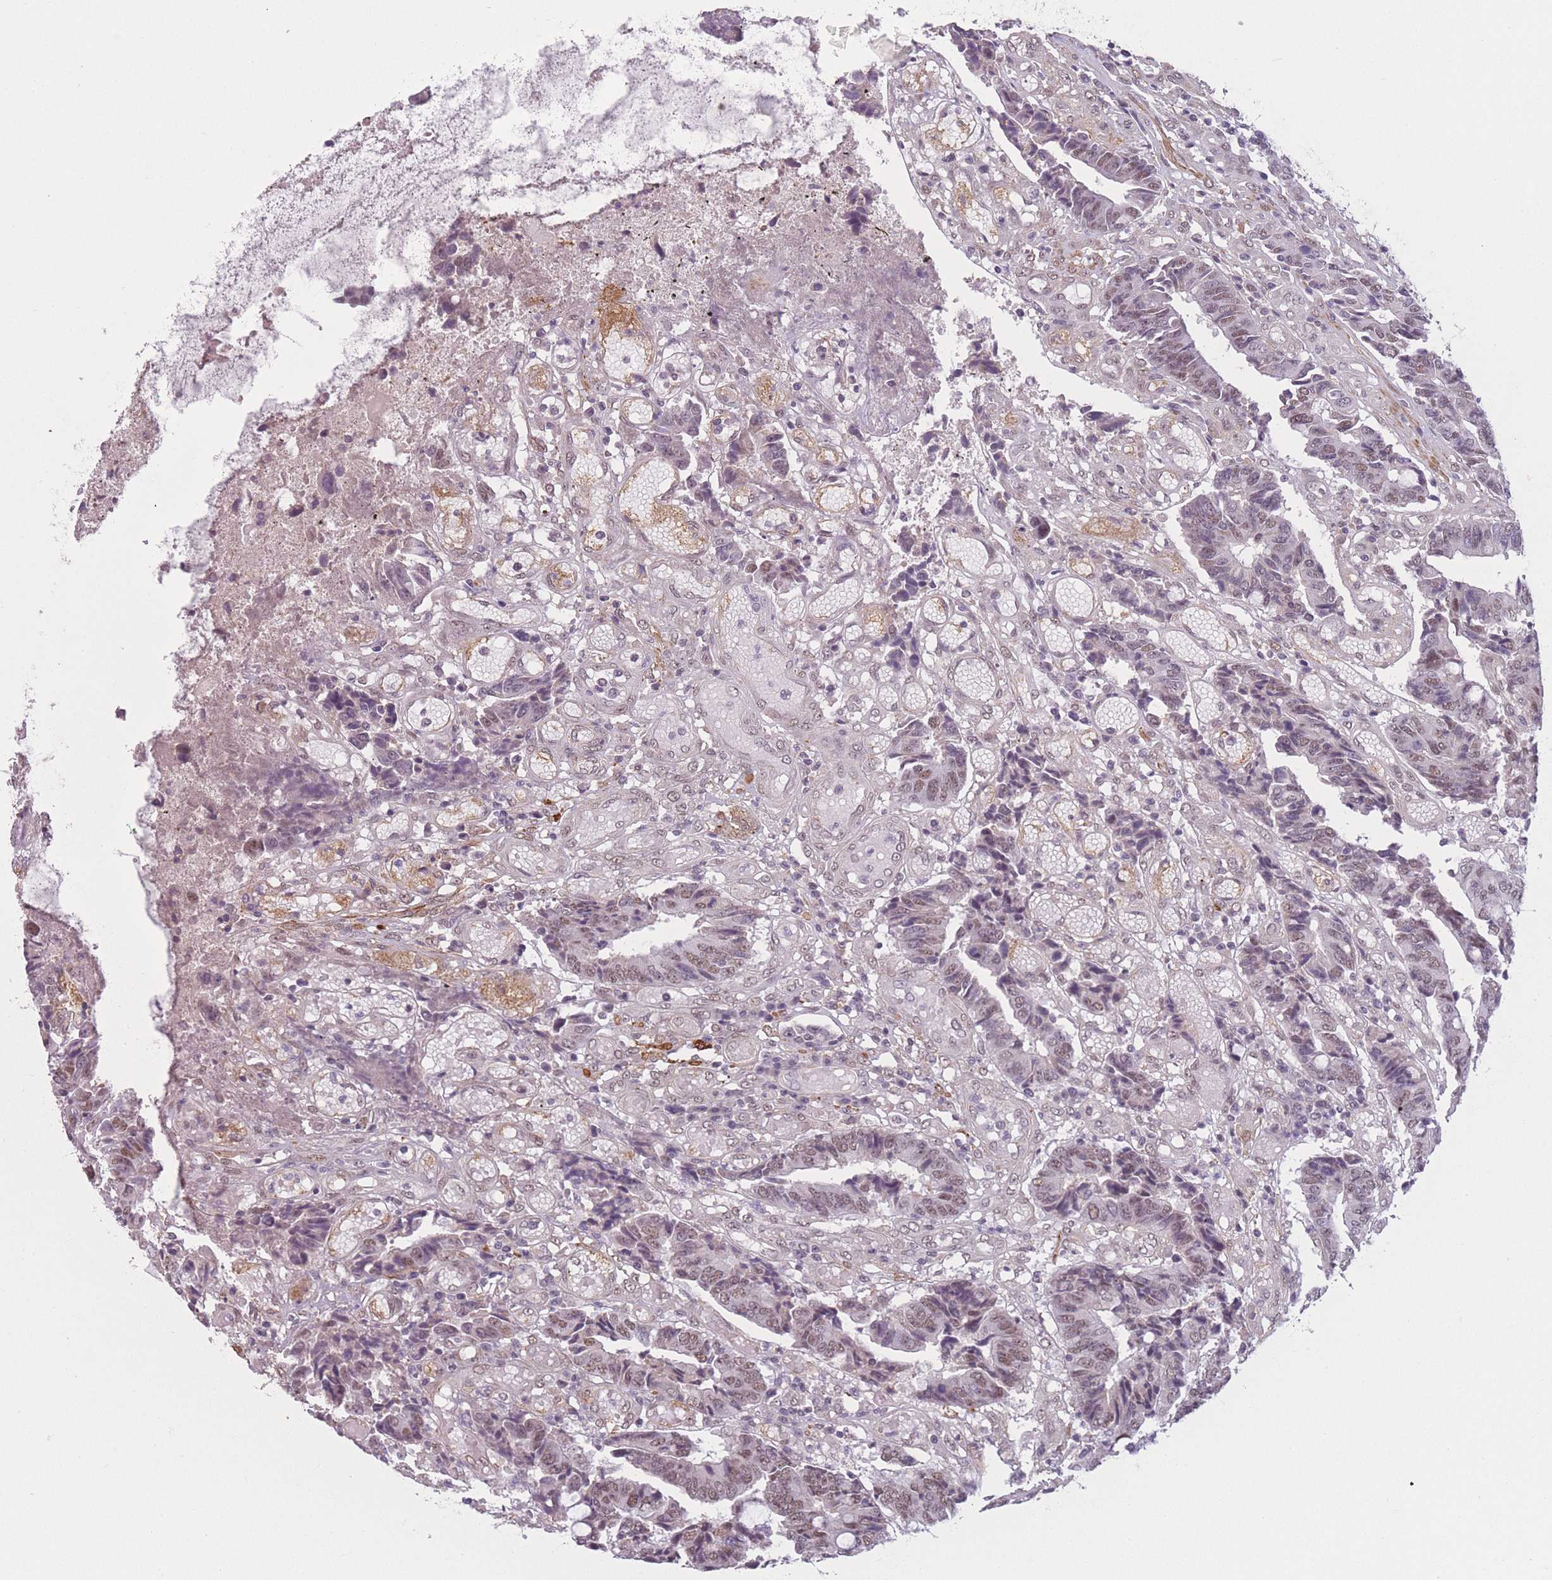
{"staining": {"intensity": "moderate", "quantity": "25%-75%", "location": "nuclear"}, "tissue": "colorectal cancer", "cell_type": "Tumor cells", "image_type": "cancer", "snomed": [{"axis": "morphology", "description": "Adenocarcinoma, NOS"}, {"axis": "topography", "description": "Rectum"}], "caption": "Immunohistochemistry (IHC) staining of colorectal adenocarcinoma, which reveals medium levels of moderate nuclear staining in approximately 25%-75% of tumor cells indicating moderate nuclear protein positivity. The staining was performed using DAB (3,3'-diaminobenzidine) (brown) for protein detection and nuclei were counterstained in hematoxylin (blue).", "gene": "SIN3B", "patient": {"sex": "male", "age": 84}}